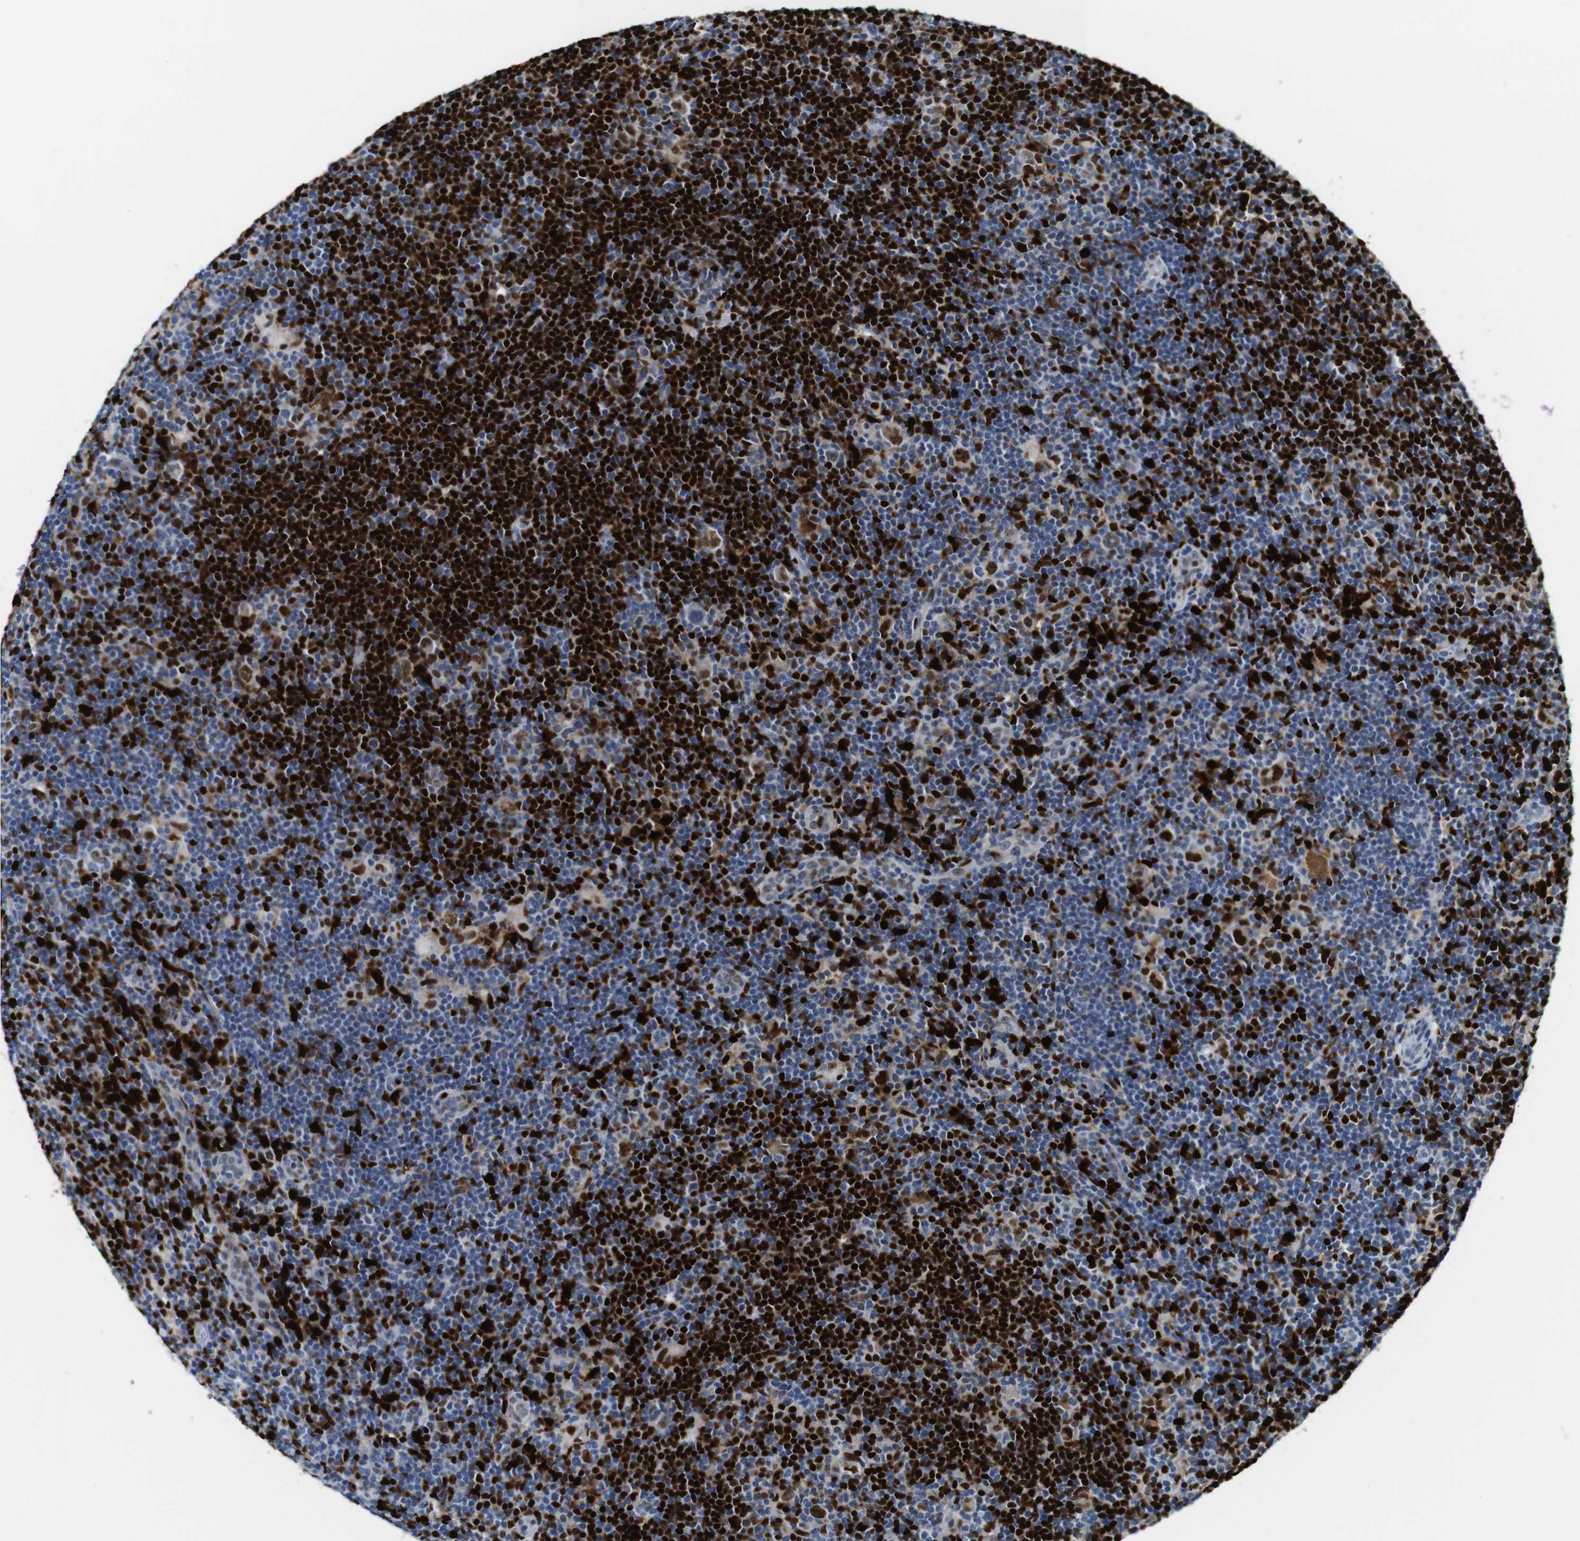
{"staining": {"intensity": "moderate", "quantity": ">75%", "location": "nuclear"}, "tissue": "lymphoma", "cell_type": "Tumor cells", "image_type": "cancer", "snomed": [{"axis": "morphology", "description": "Hodgkin's disease, NOS"}, {"axis": "topography", "description": "Lymph node"}], "caption": "Hodgkin's disease stained for a protein (brown) demonstrates moderate nuclear positive staining in approximately >75% of tumor cells.", "gene": "IRF8", "patient": {"sex": "female", "age": 57}}